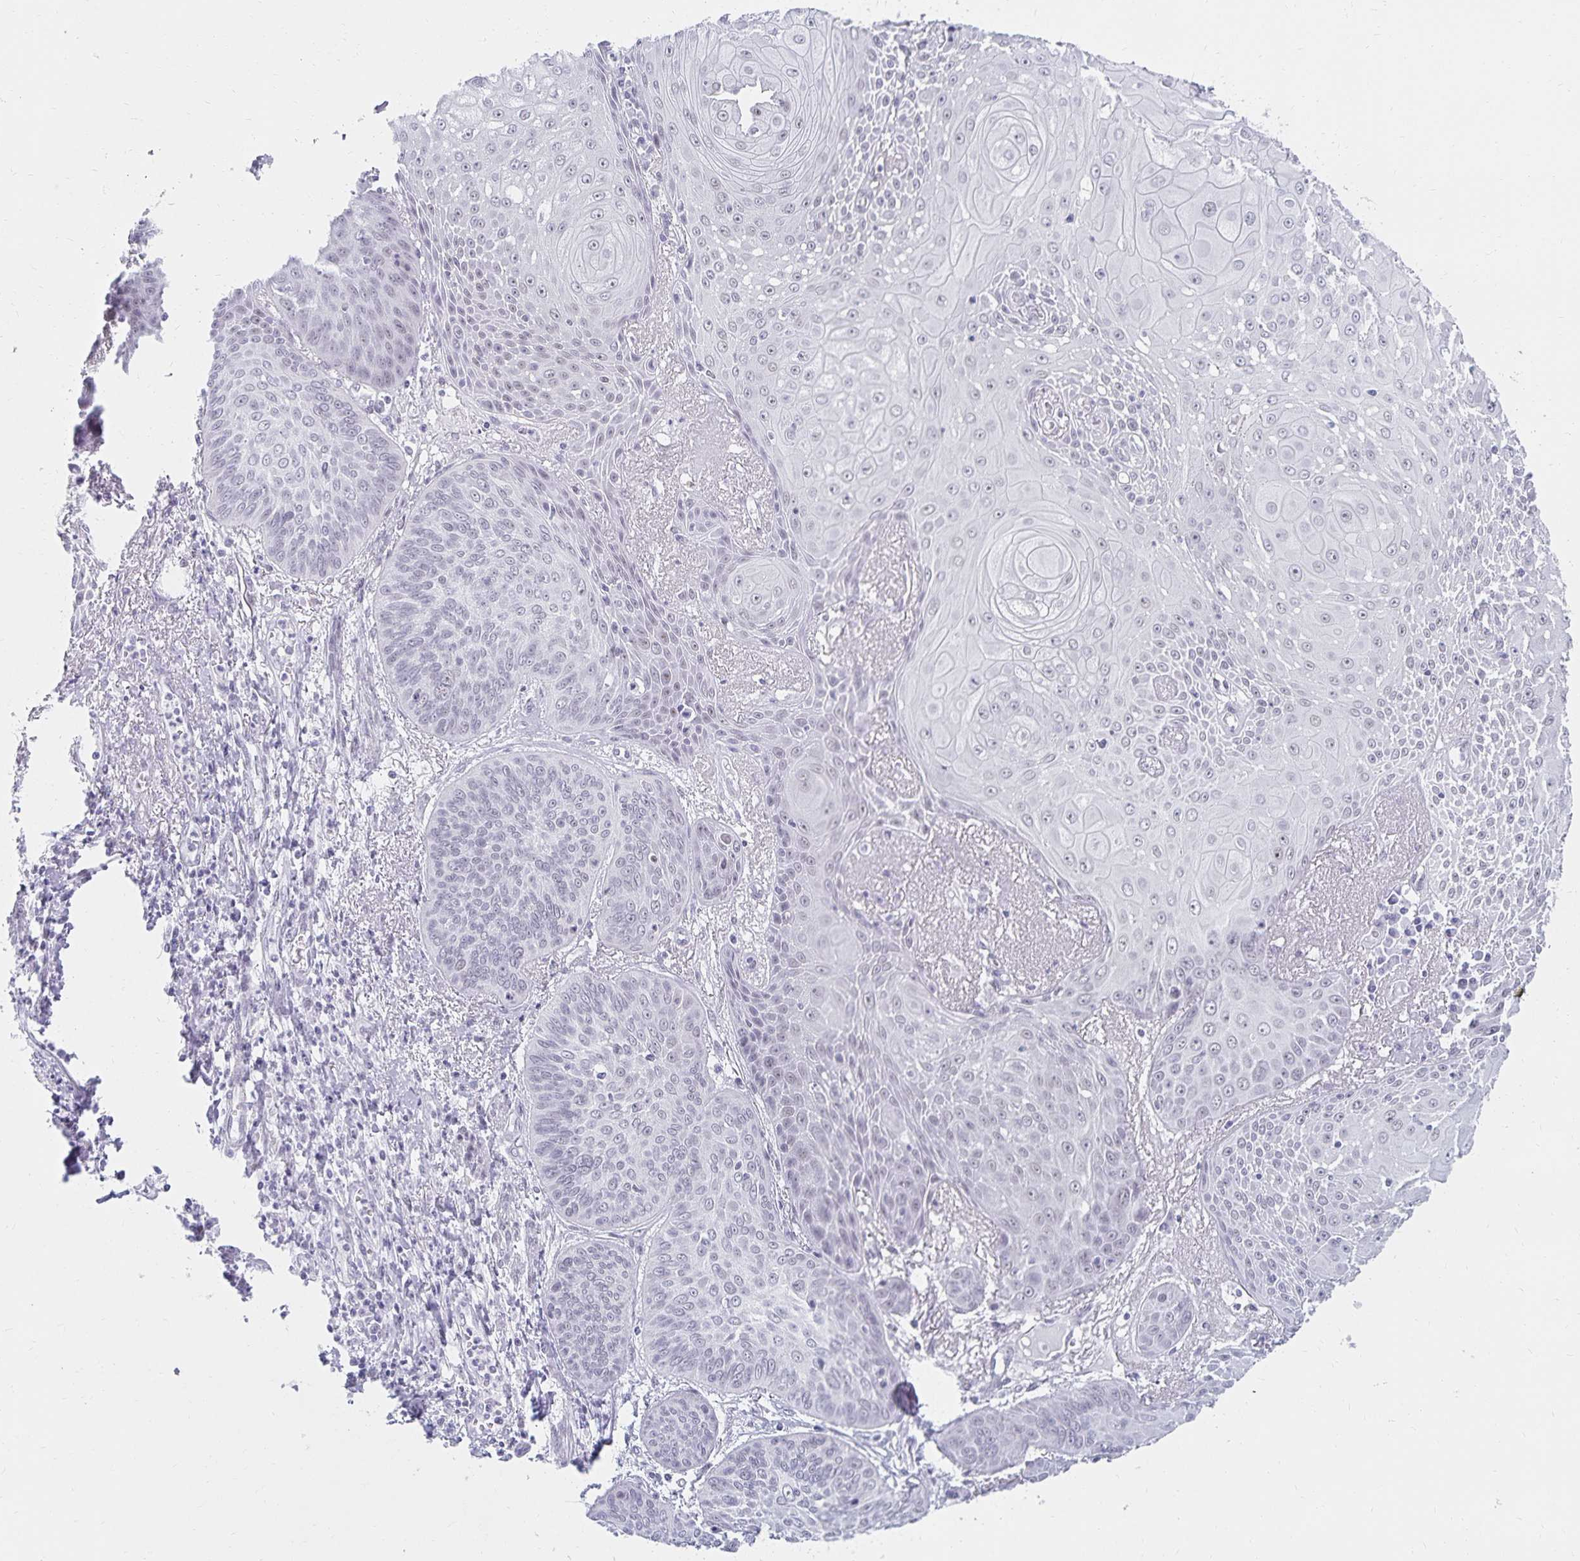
{"staining": {"intensity": "negative", "quantity": "none", "location": "none"}, "tissue": "lung cancer", "cell_type": "Tumor cells", "image_type": "cancer", "snomed": [{"axis": "morphology", "description": "Squamous cell carcinoma, NOS"}, {"axis": "topography", "description": "Lung"}], "caption": "Tumor cells show no significant protein expression in lung cancer (squamous cell carcinoma).", "gene": "C20orf85", "patient": {"sex": "male", "age": 74}}